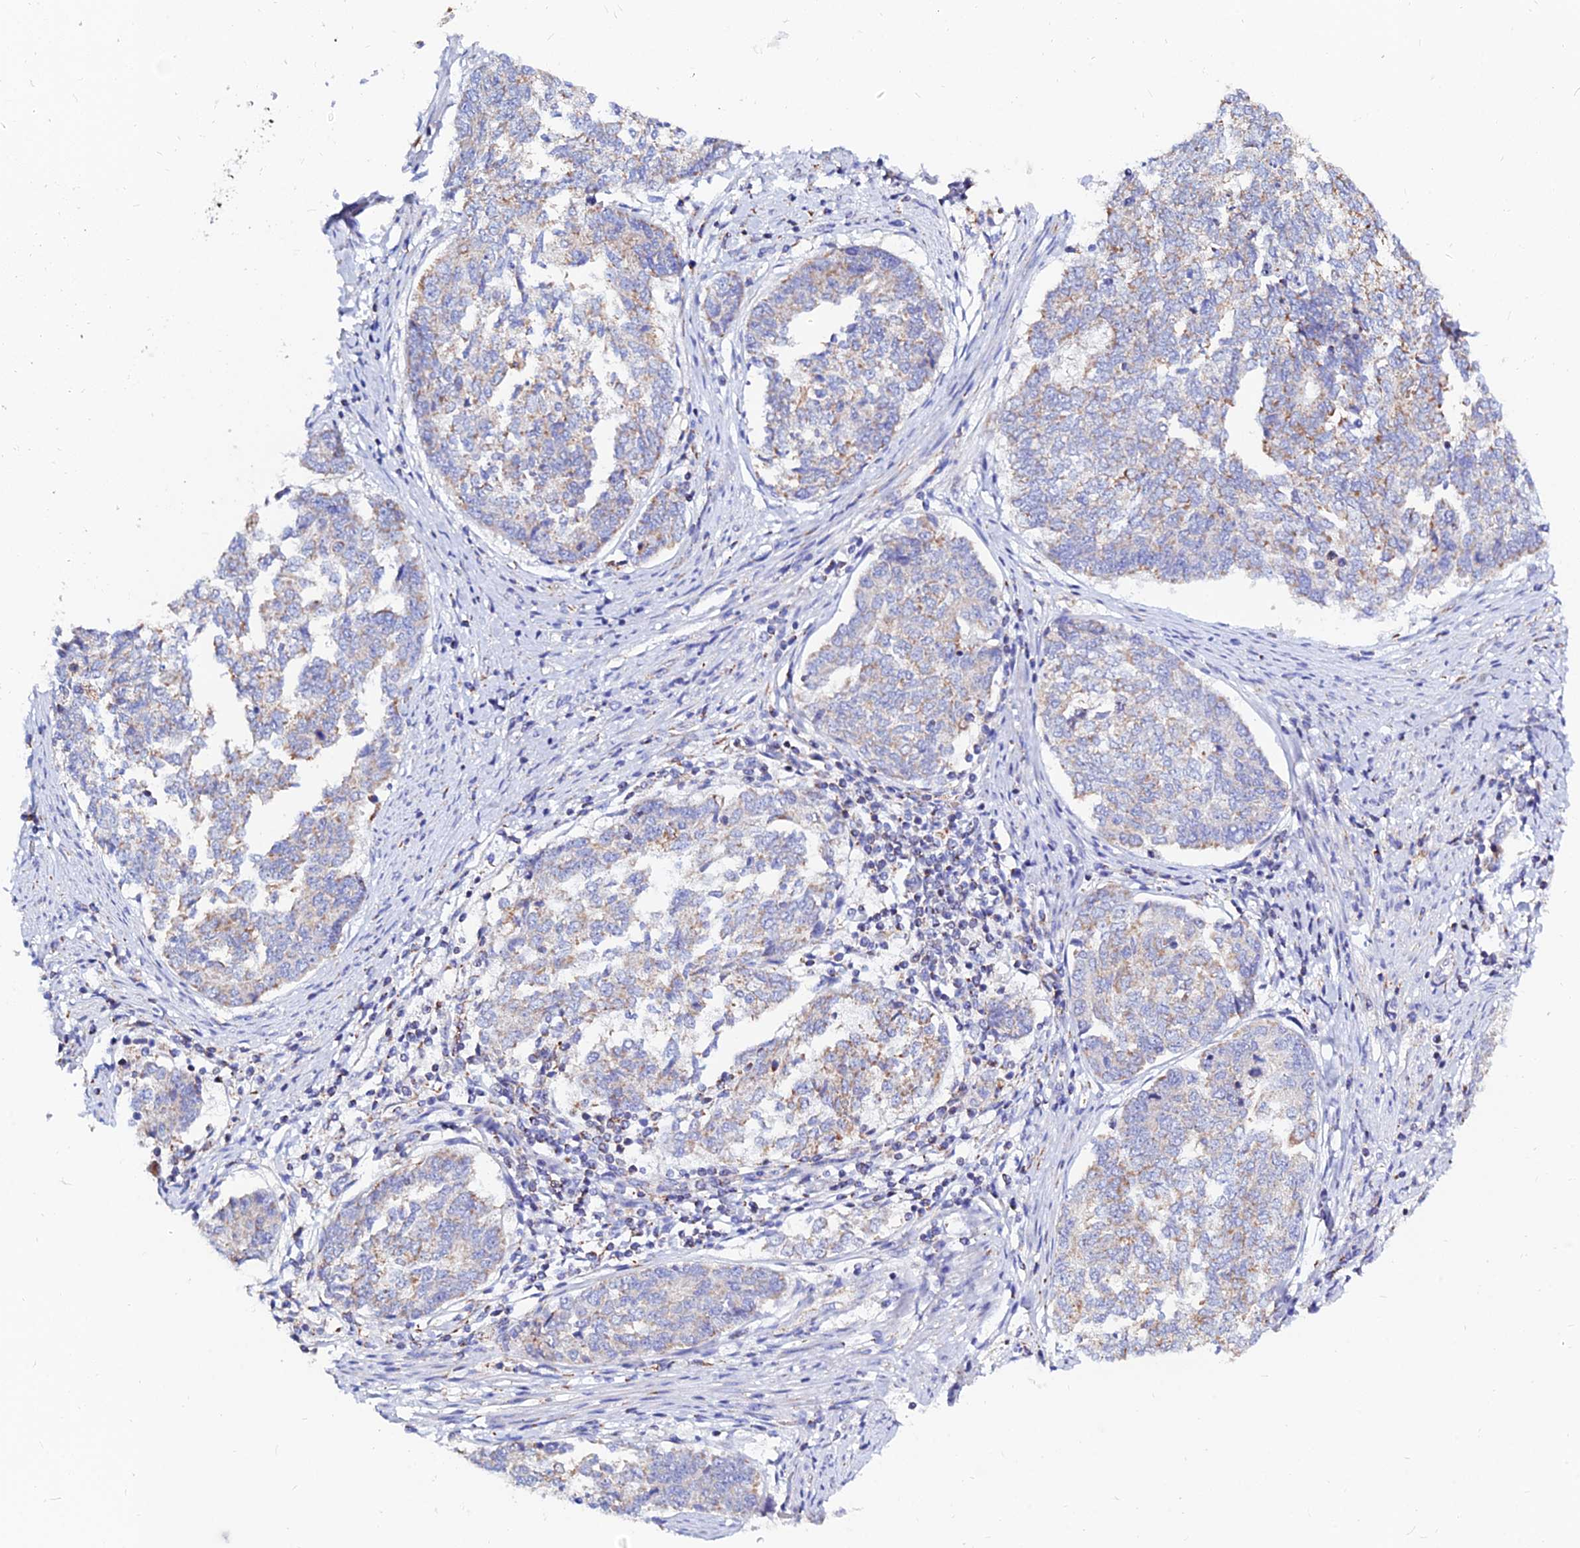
{"staining": {"intensity": "weak", "quantity": "25%-75%", "location": "cytoplasmic/membranous"}, "tissue": "endometrial cancer", "cell_type": "Tumor cells", "image_type": "cancer", "snomed": [{"axis": "morphology", "description": "Adenocarcinoma, NOS"}, {"axis": "topography", "description": "Endometrium"}], "caption": "Protein expression analysis of endometrial cancer exhibits weak cytoplasmic/membranous expression in about 25%-75% of tumor cells. The staining was performed using DAB (3,3'-diaminobenzidine) to visualize the protein expression in brown, while the nuclei were stained in blue with hematoxylin (Magnification: 20x).", "gene": "MGST1", "patient": {"sex": "female", "age": 80}}